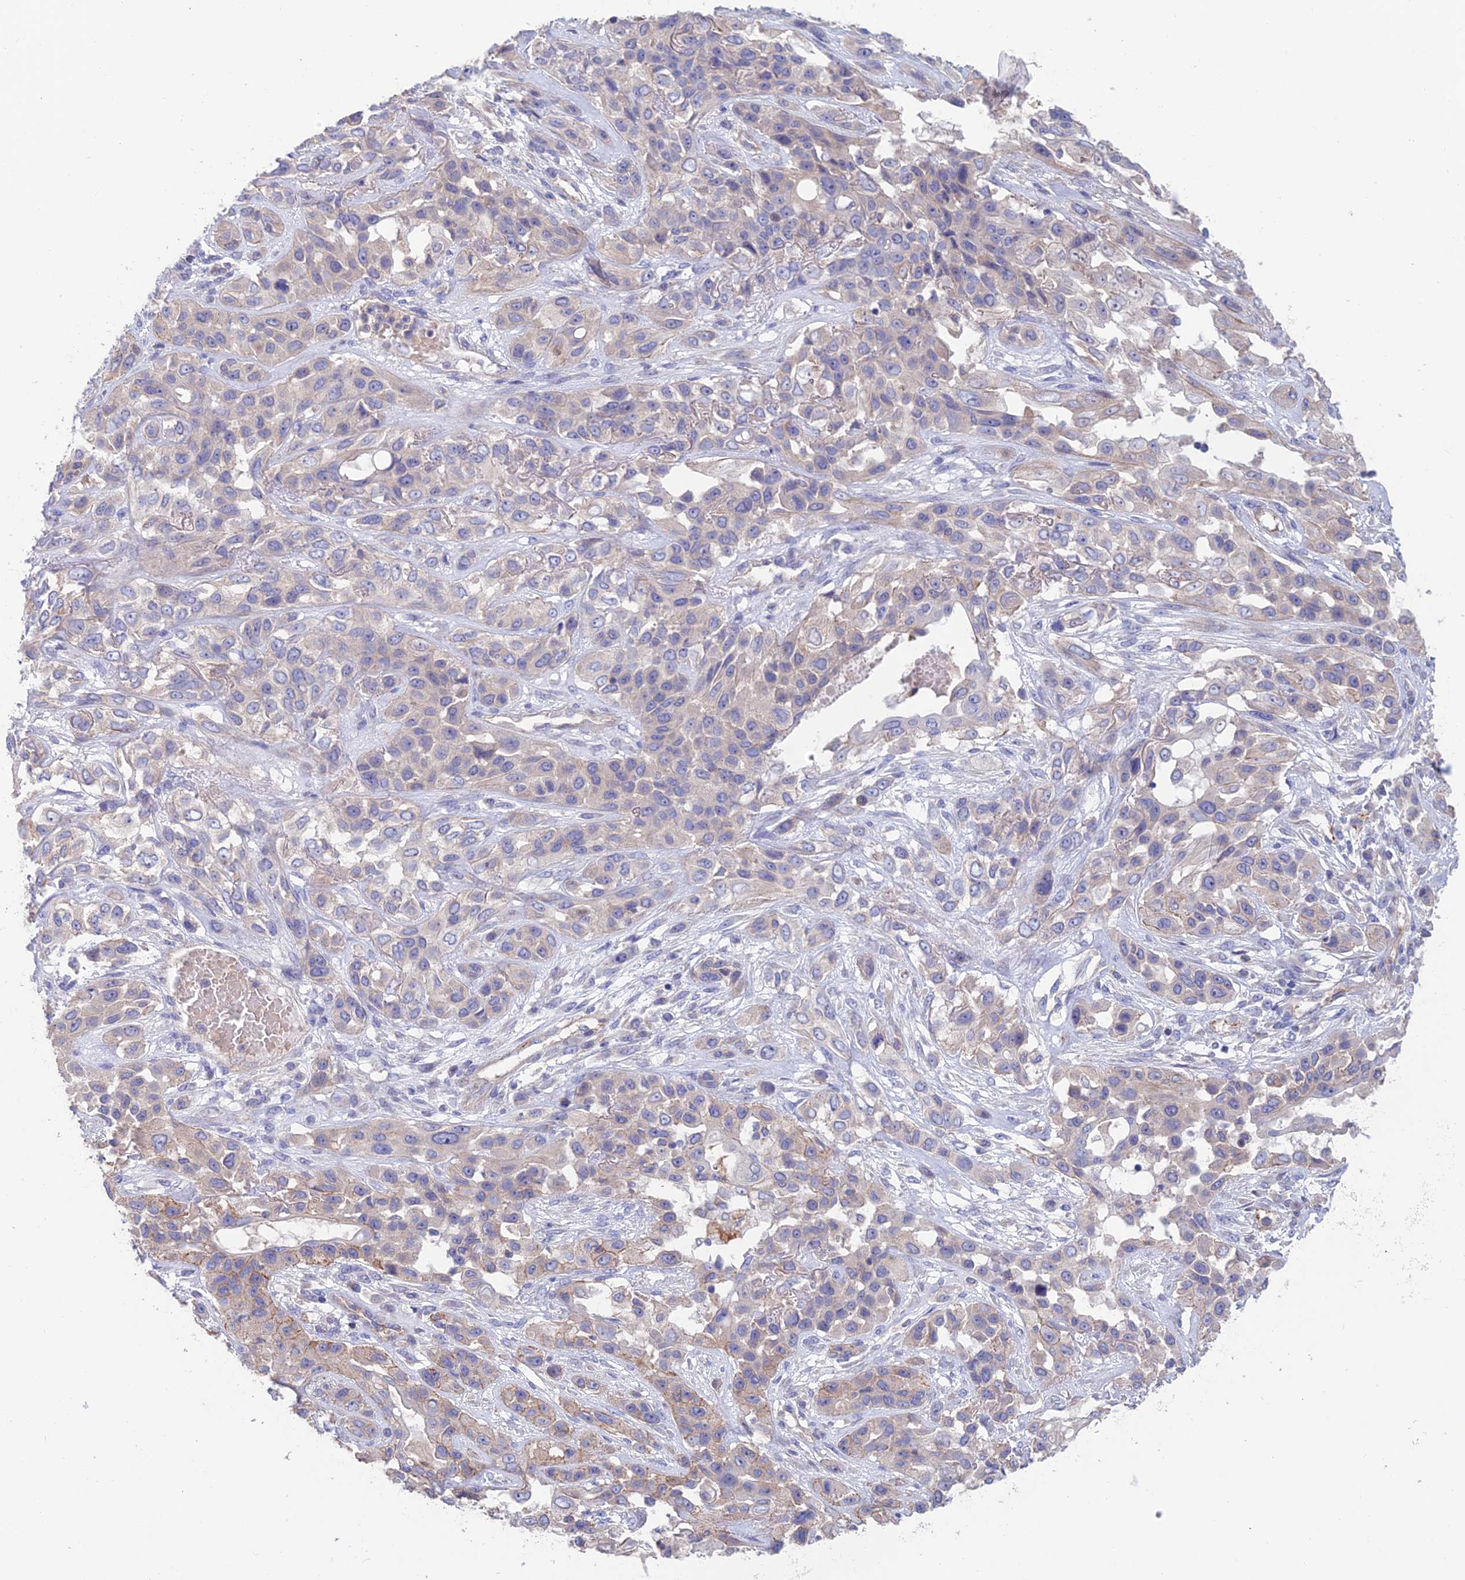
{"staining": {"intensity": "weak", "quantity": "<25%", "location": "cytoplasmic/membranous"}, "tissue": "lung cancer", "cell_type": "Tumor cells", "image_type": "cancer", "snomed": [{"axis": "morphology", "description": "Squamous cell carcinoma, NOS"}, {"axis": "topography", "description": "Lung"}], "caption": "Immunohistochemical staining of lung squamous cell carcinoma displays no significant expression in tumor cells. Nuclei are stained in blue.", "gene": "USP37", "patient": {"sex": "female", "age": 70}}